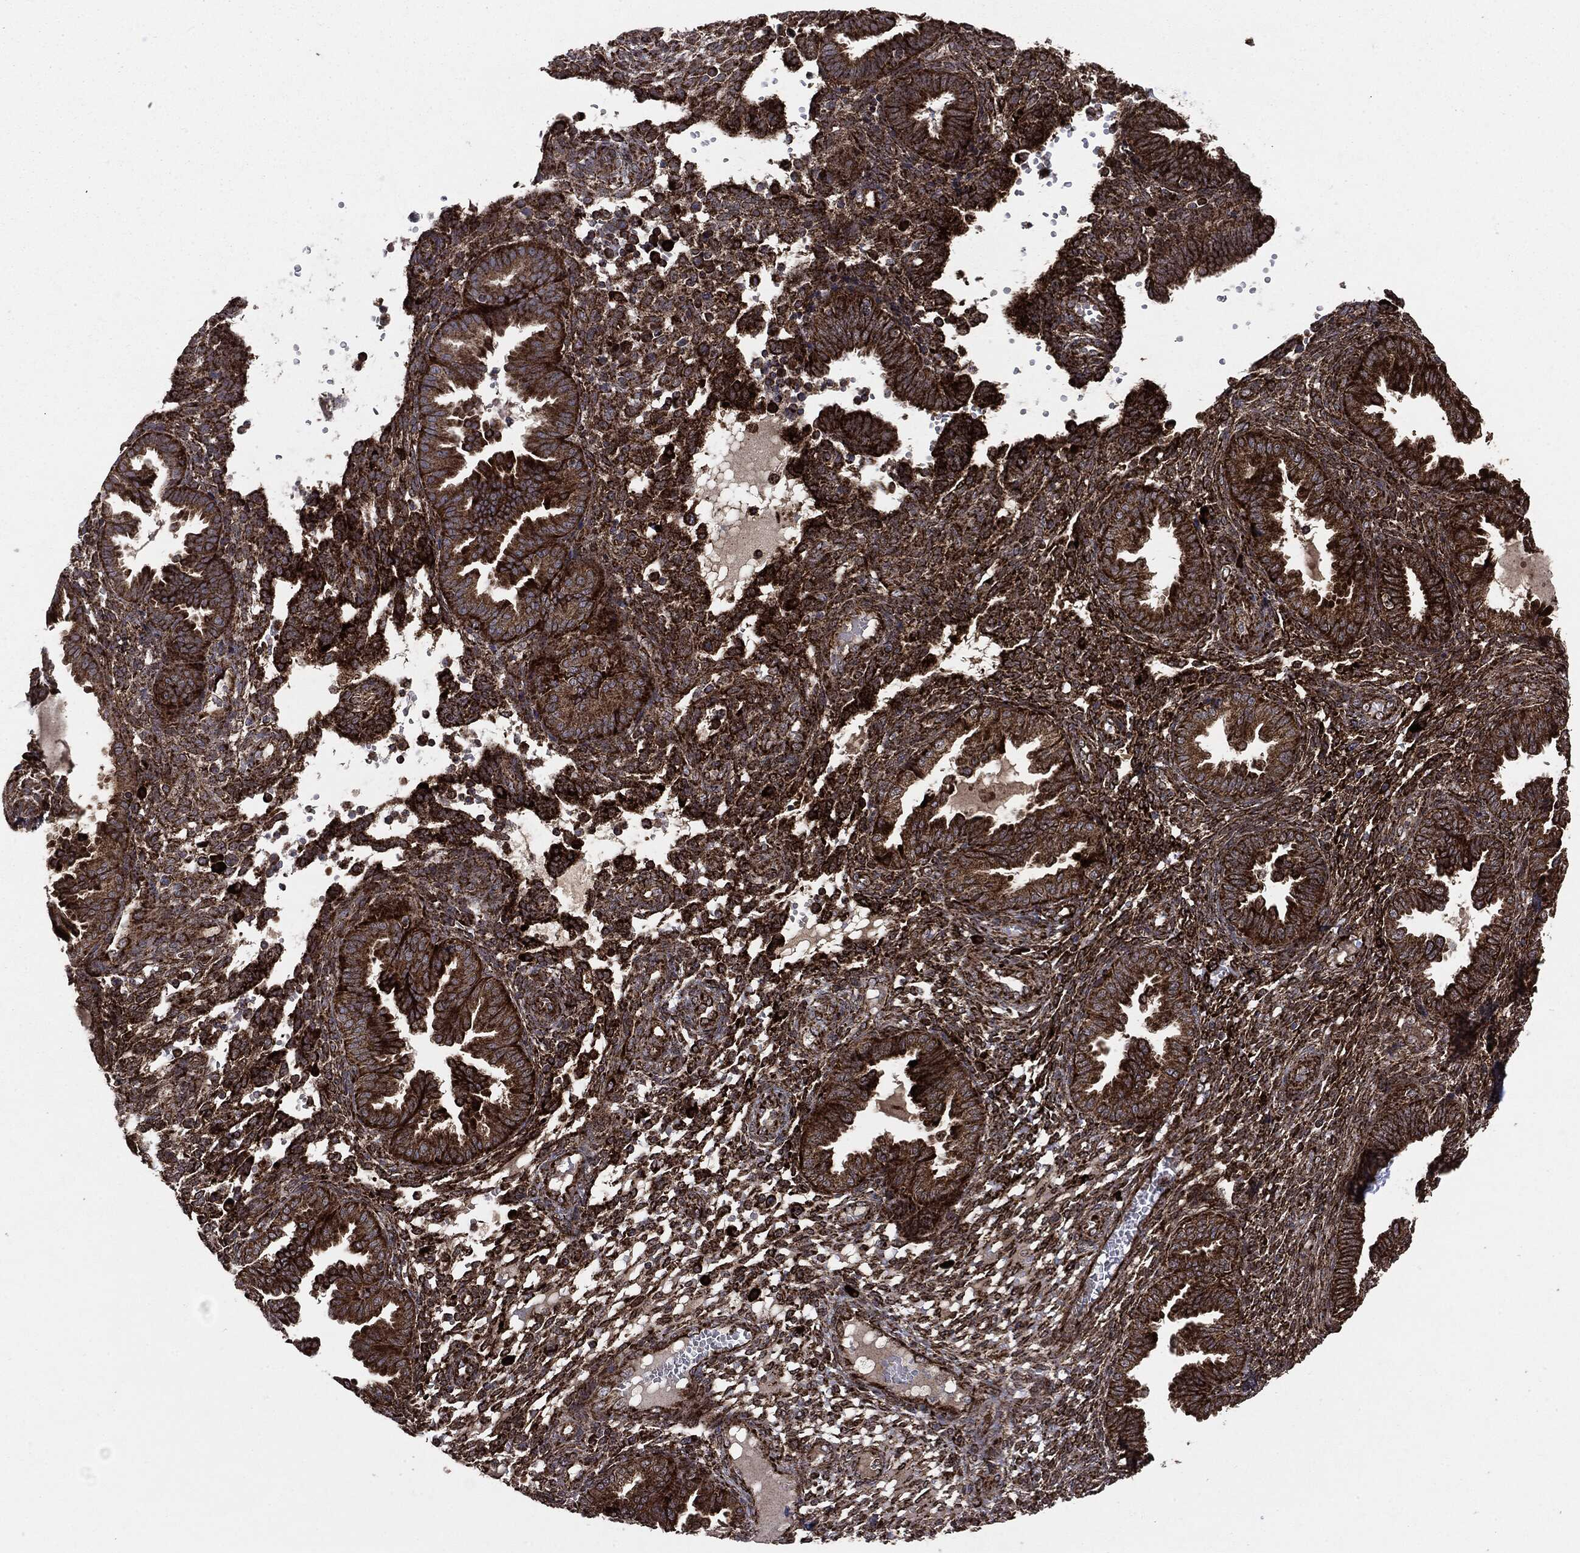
{"staining": {"intensity": "strong", "quantity": ">75%", "location": "cytoplasmic/membranous"}, "tissue": "endometrium", "cell_type": "Cells in endometrial stroma", "image_type": "normal", "snomed": [{"axis": "morphology", "description": "Normal tissue, NOS"}, {"axis": "topography", "description": "Endometrium"}], "caption": "High-power microscopy captured an immunohistochemistry (IHC) micrograph of normal endometrium, revealing strong cytoplasmic/membranous positivity in about >75% of cells in endometrial stroma. (brown staining indicates protein expression, while blue staining denotes nuclei).", "gene": "MAP2K1", "patient": {"sex": "female", "age": 42}}